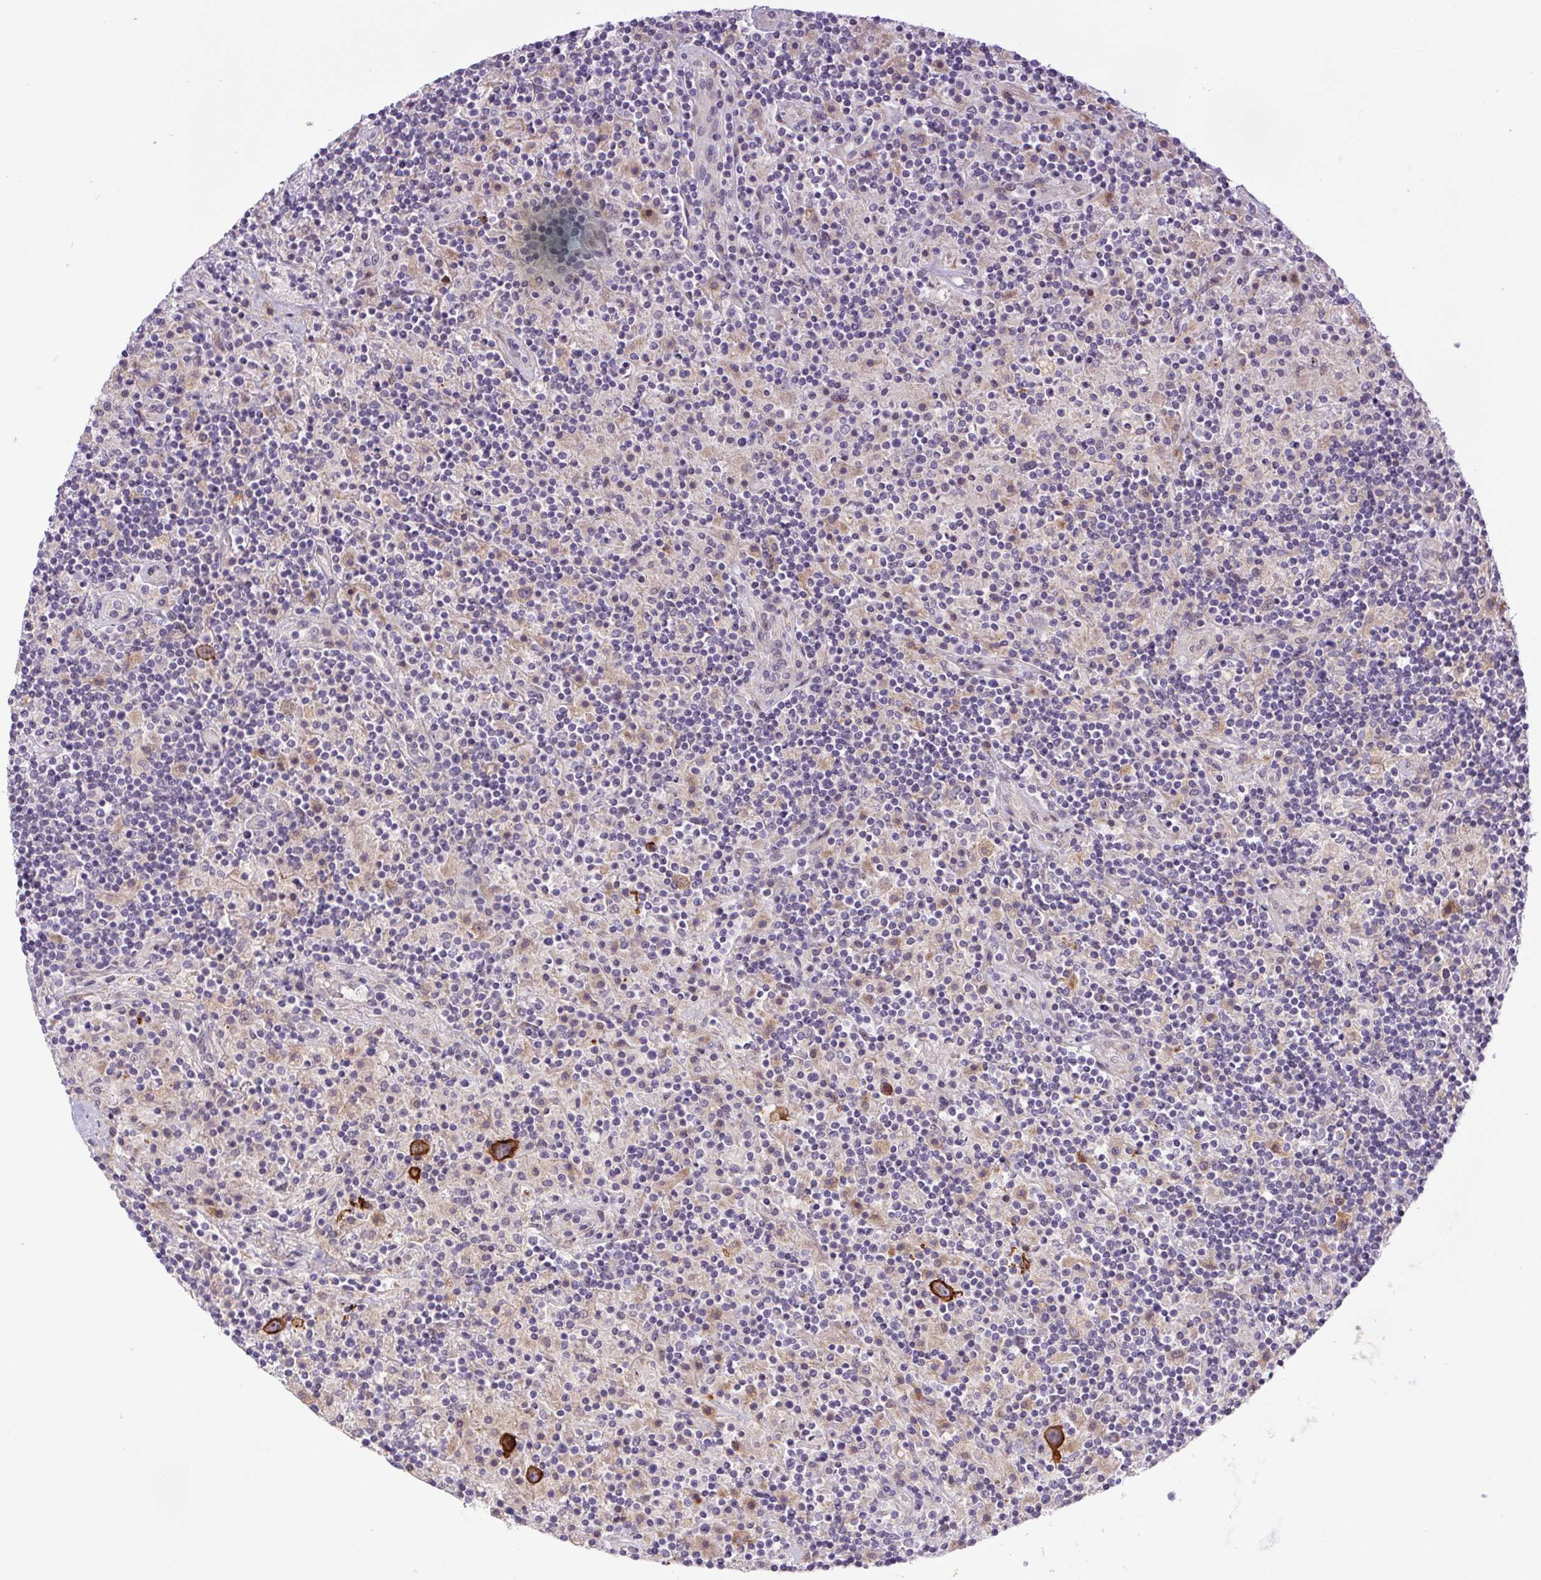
{"staining": {"intensity": "strong", "quantity": "<25%", "location": "cytoplasmic/membranous"}, "tissue": "lymphoma", "cell_type": "Tumor cells", "image_type": "cancer", "snomed": [{"axis": "morphology", "description": "Hodgkin's disease, NOS"}, {"axis": "topography", "description": "Lymph node"}], "caption": "Immunohistochemistry image of human Hodgkin's disease stained for a protein (brown), which displays medium levels of strong cytoplasmic/membranous positivity in approximately <25% of tumor cells.", "gene": "LRRTM1", "patient": {"sex": "male", "age": 70}}